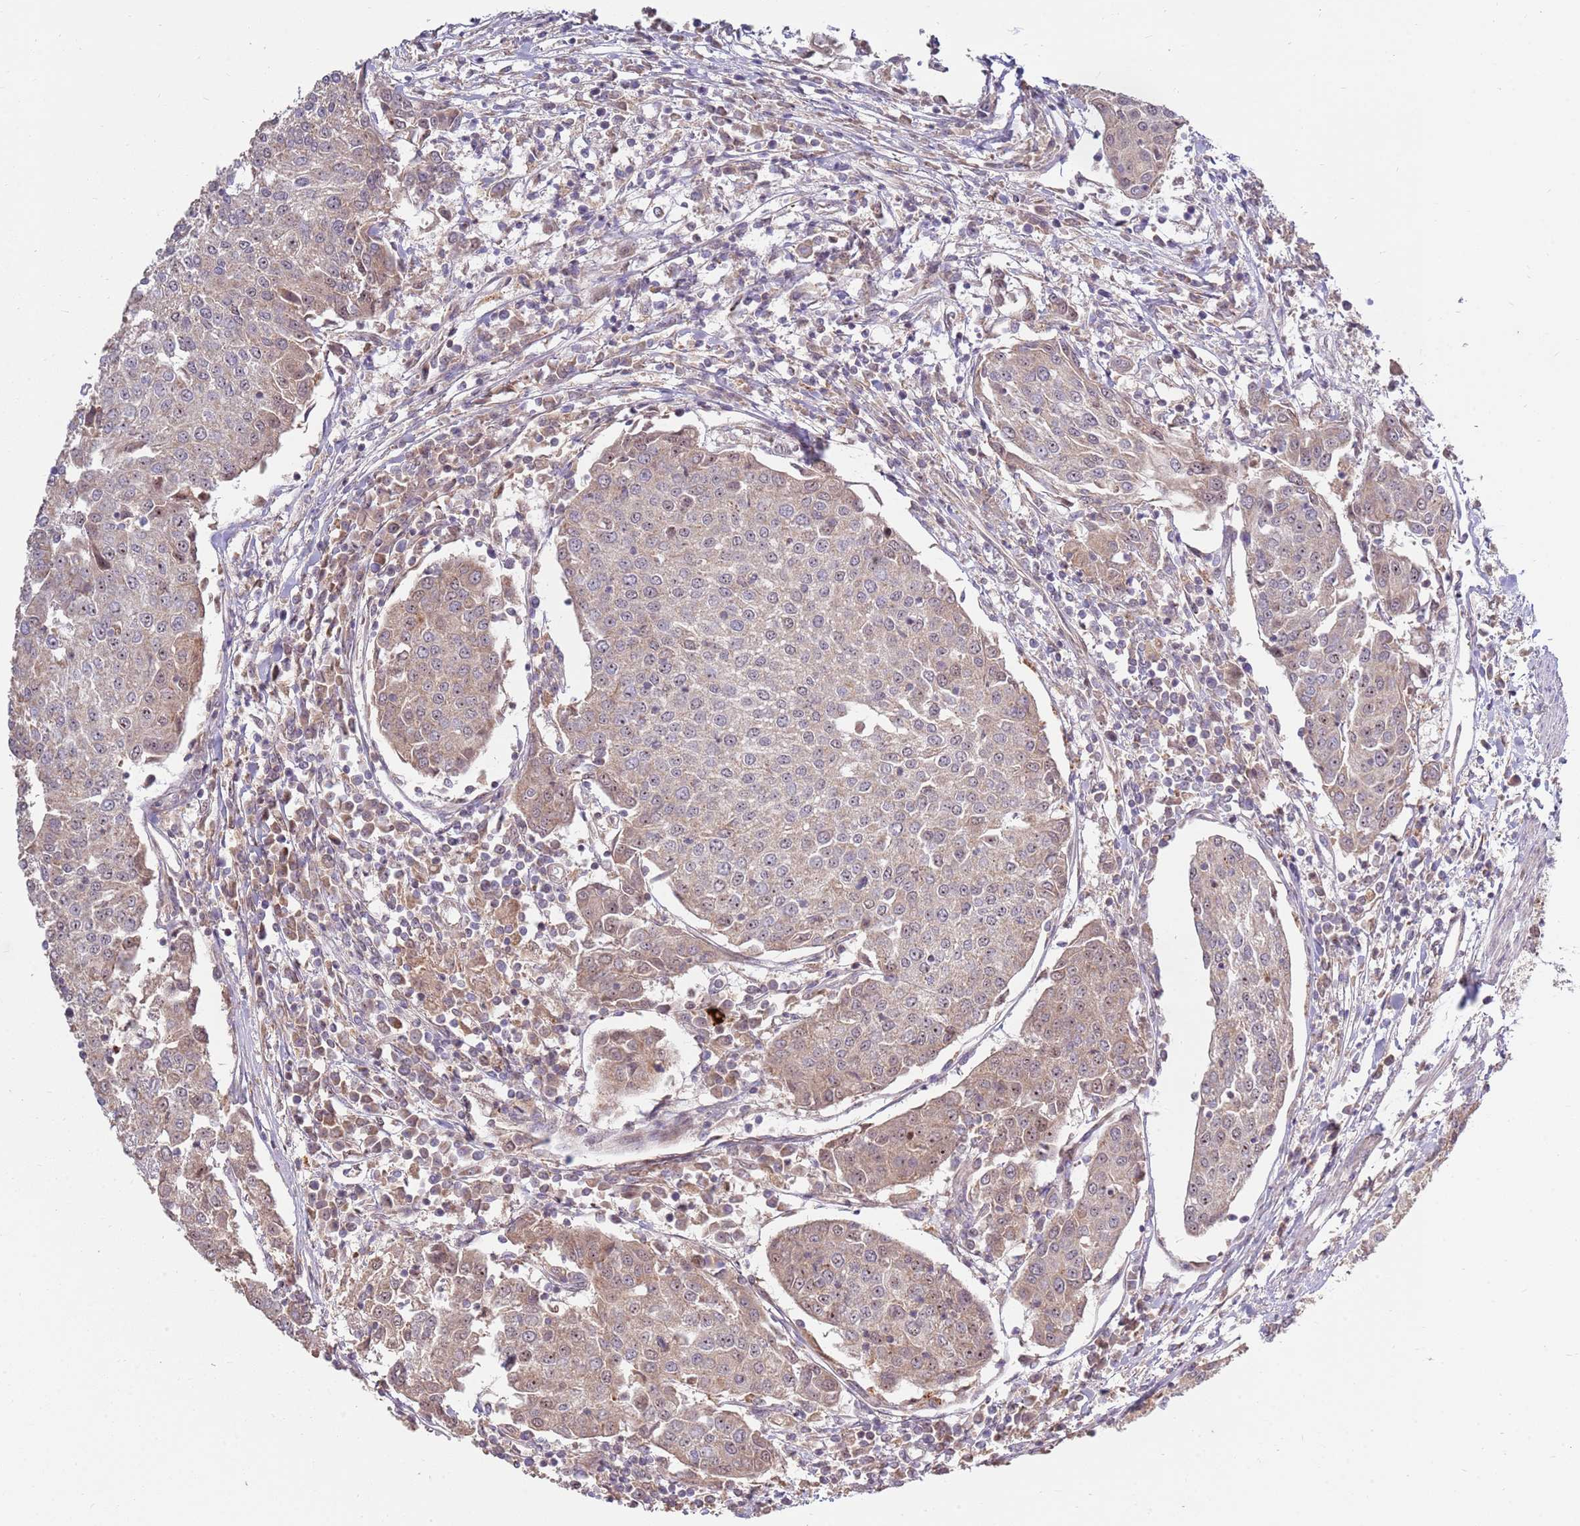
{"staining": {"intensity": "moderate", "quantity": "<25%", "location": "cytoplasmic/membranous,nuclear"}, "tissue": "urothelial cancer", "cell_type": "Tumor cells", "image_type": "cancer", "snomed": [{"axis": "morphology", "description": "Urothelial carcinoma, High grade"}, {"axis": "topography", "description": "Urinary bladder"}], "caption": "Immunohistochemistry (IHC) (DAB) staining of human urothelial cancer displays moderate cytoplasmic/membranous and nuclear protein positivity in approximately <25% of tumor cells. The protein is shown in brown color, while the nuclei are stained blue.", "gene": "KIF25", "patient": {"sex": "female", "age": 85}}